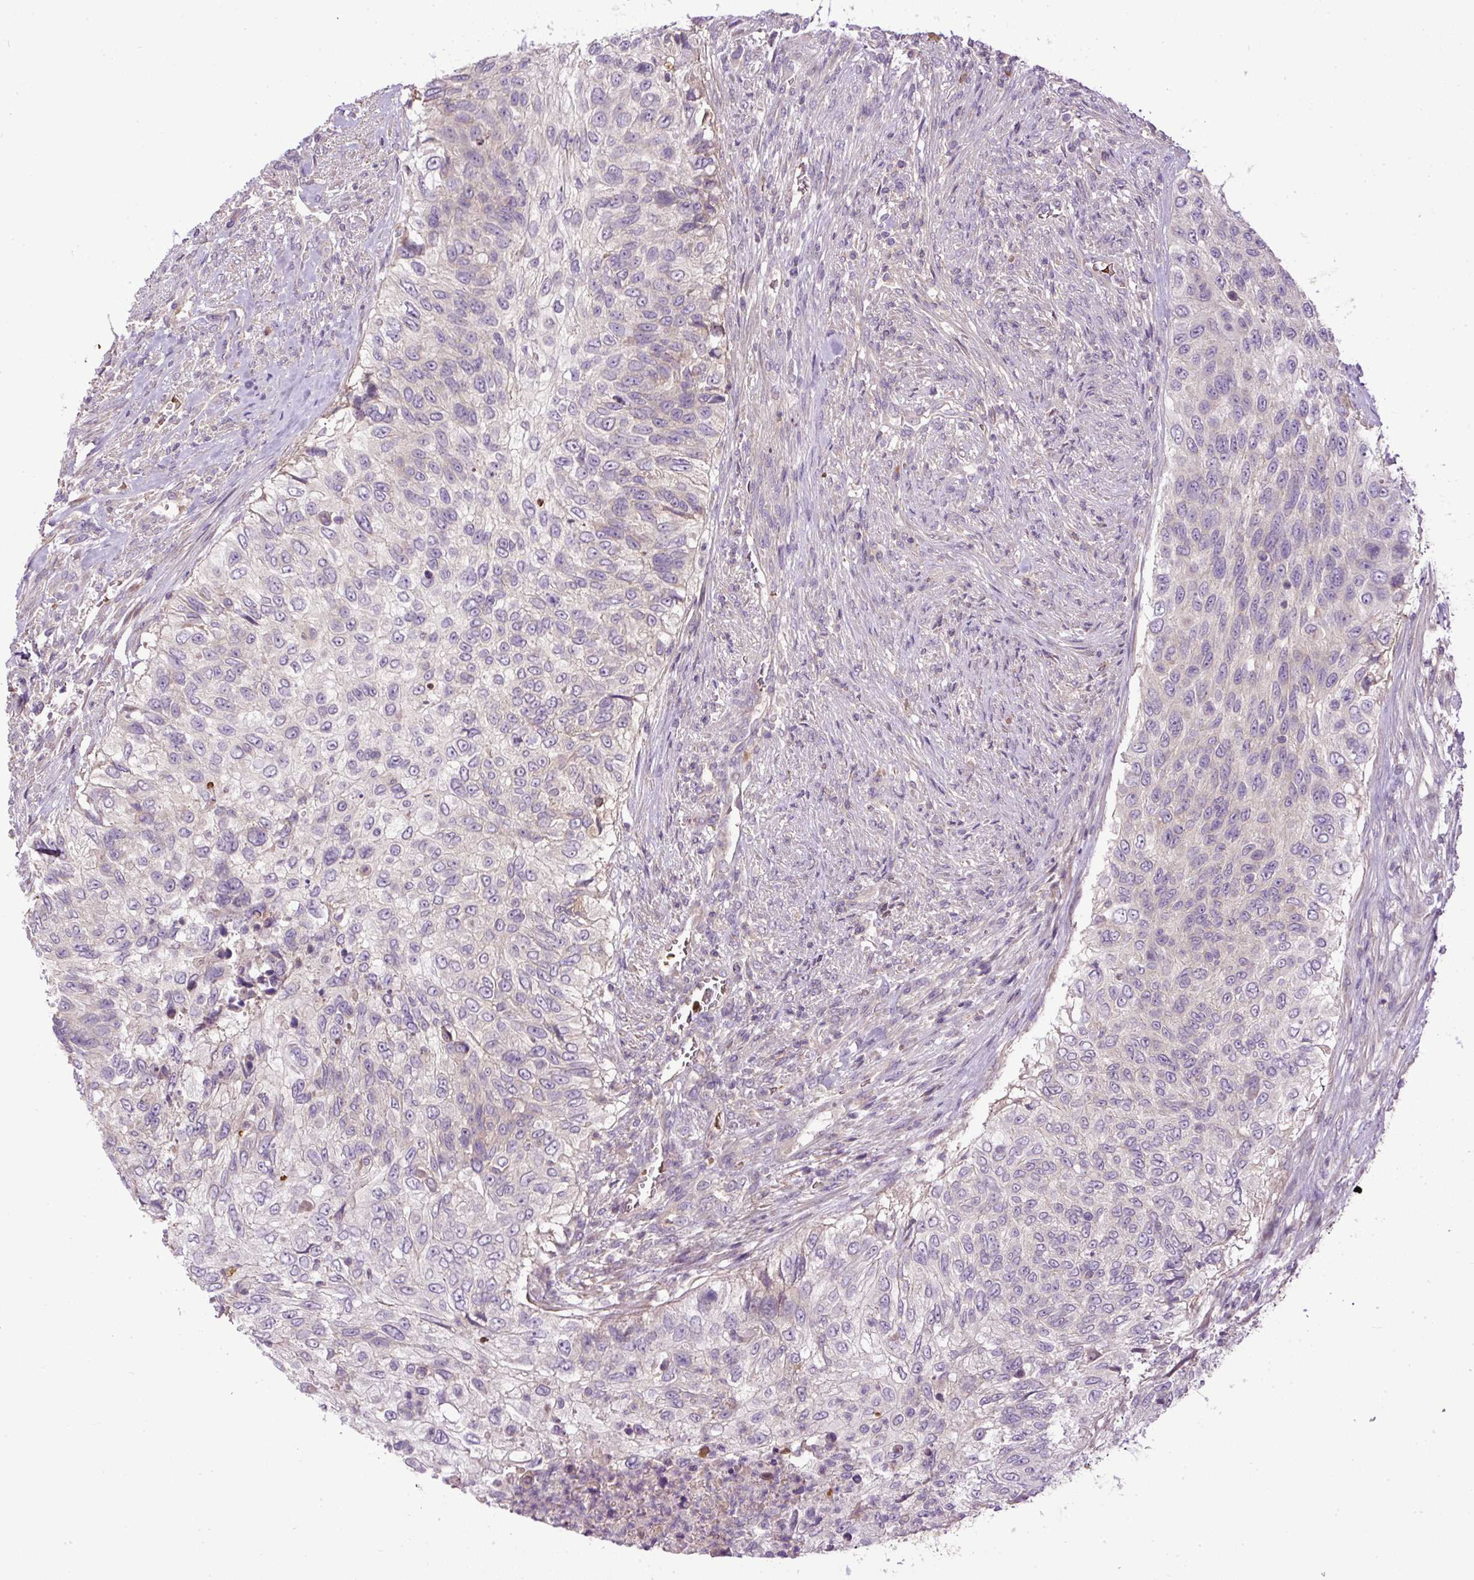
{"staining": {"intensity": "negative", "quantity": "none", "location": "none"}, "tissue": "urothelial cancer", "cell_type": "Tumor cells", "image_type": "cancer", "snomed": [{"axis": "morphology", "description": "Urothelial carcinoma, High grade"}, {"axis": "topography", "description": "Urinary bladder"}], "caption": "Tumor cells are negative for protein expression in human urothelial carcinoma (high-grade). The staining was performed using DAB to visualize the protein expression in brown, while the nuclei were stained in blue with hematoxylin (Magnification: 20x).", "gene": "CXCL13", "patient": {"sex": "female", "age": 60}}